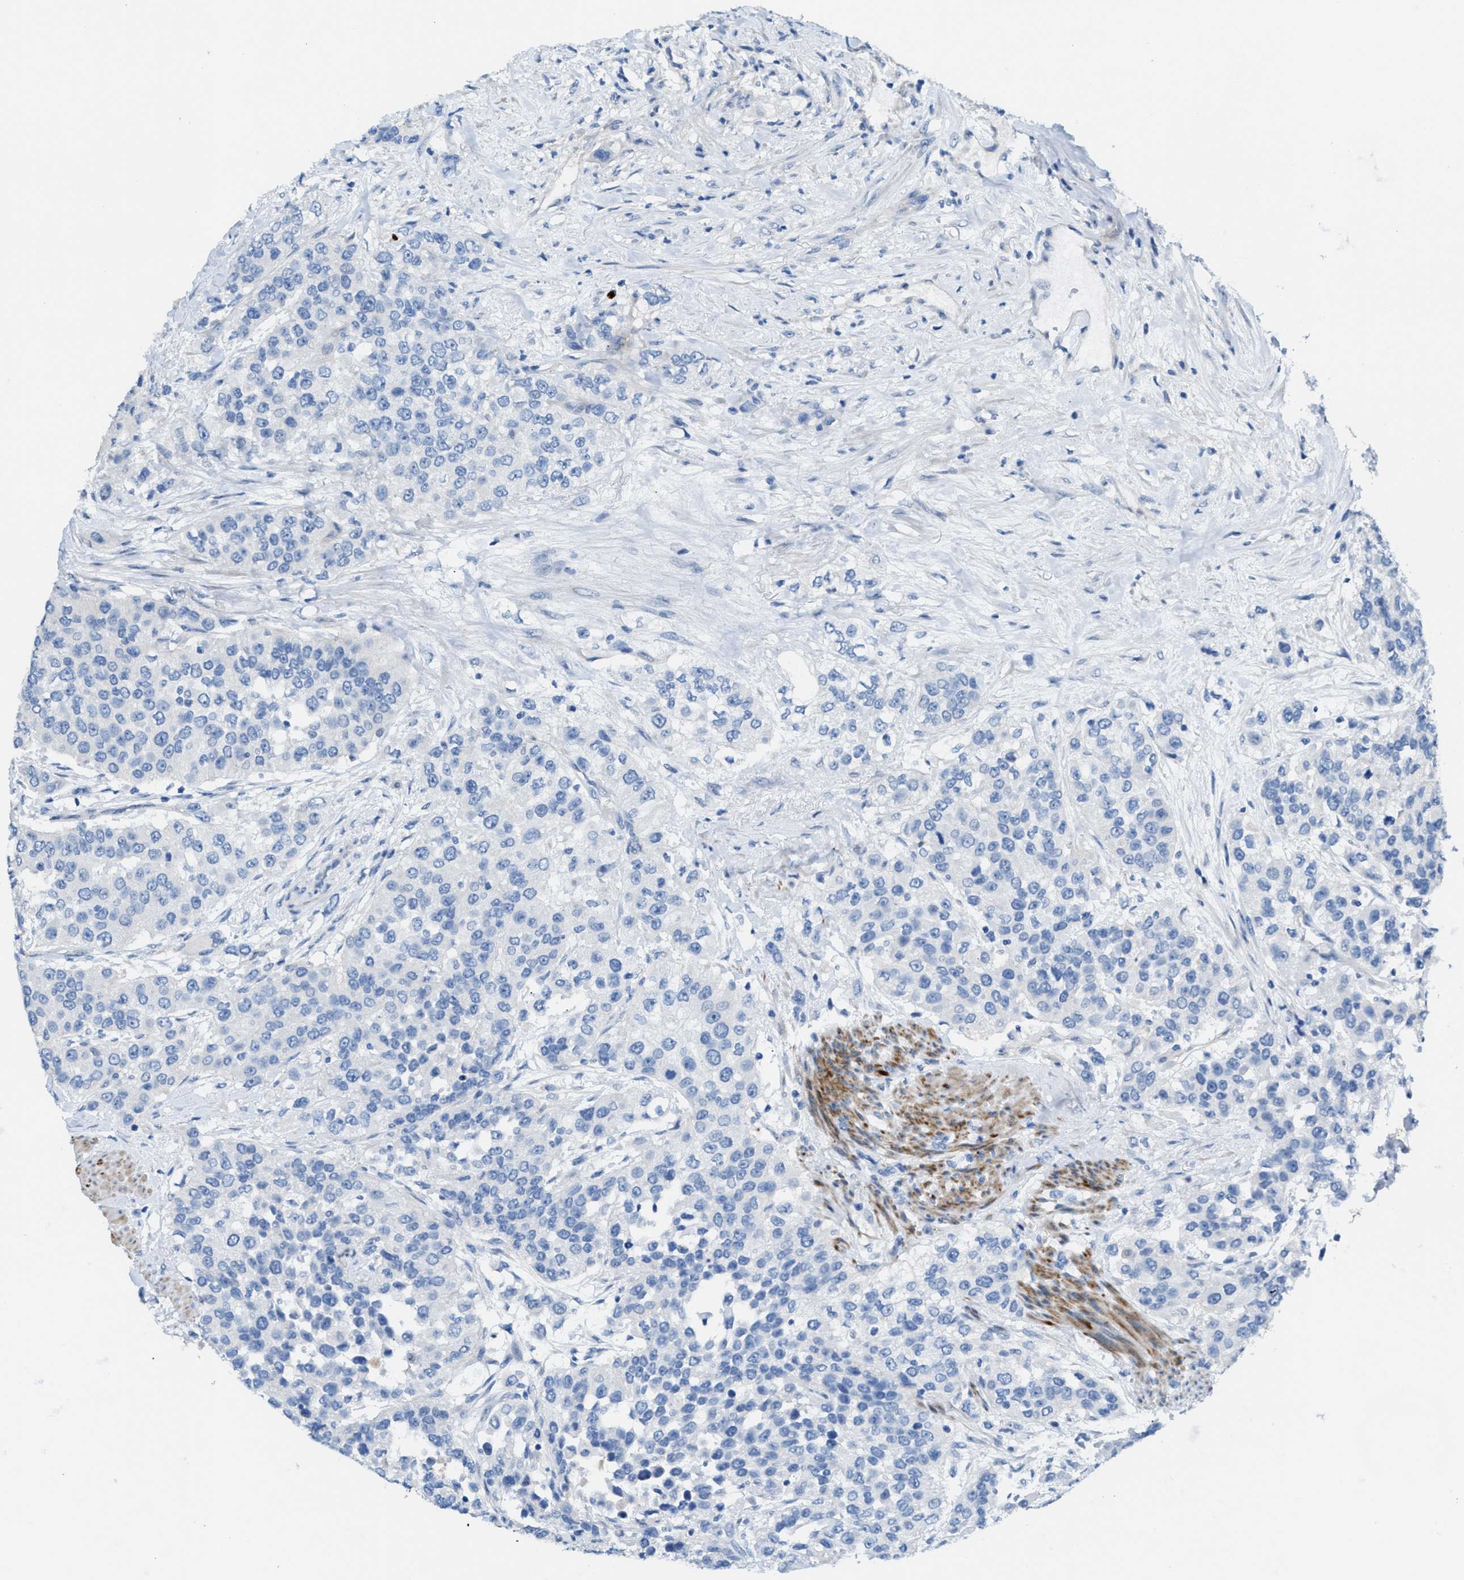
{"staining": {"intensity": "negative", "quantity": "none", "location": "none"}, "tissue": "urothelial cancer", "cell_type": "Tumor cells", "image_type": "cancer", "snomed": [{"axis": "morphology", "description": "Urothelial carcinoma, High grade"}, {"axis": "topography", "description": "Urinary bladder"}], "caption": "The photomicrograph shows no significant staining in tumor cells of urothelial cancer.", "gene": "MPP3", "patient": {"sex": "female", "age": 80}}